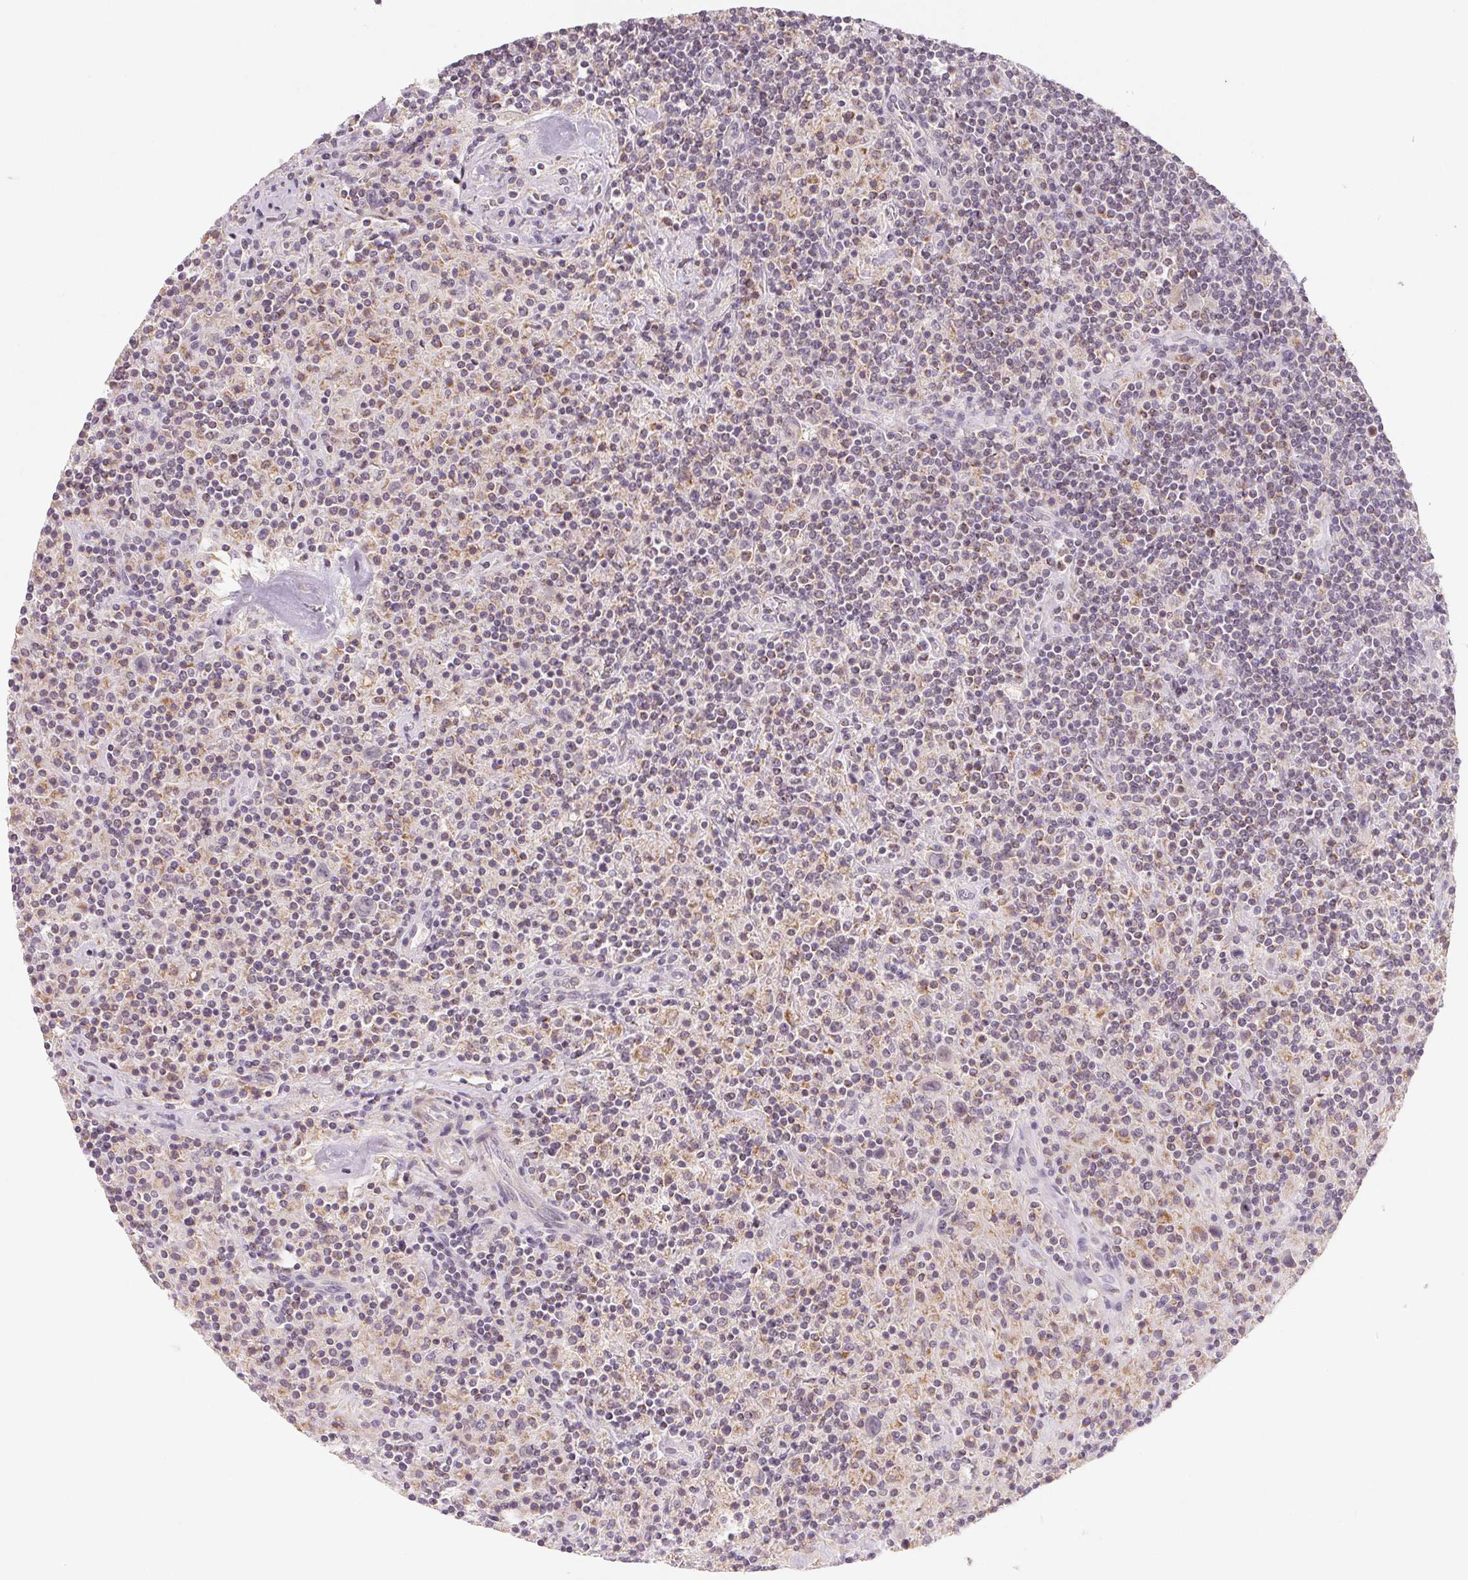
{"staining": {"intensity": "negative", "quantity": "none", "location": "none"}, "tissue": "lymphoma", "cell_type": "Tumor cells", "image_type": "cancer", "snomed": [{"axis": "morphology", "description": "Hodgkin's disease, NOS"}, {"axis": "topography", "description": "Lymph node"}], "caption": "Tumor cells are negative for brown protein staining in Hodgkin's disease.", "gene": "GHITM", "patient": {"sex": "male", "age": 70}}